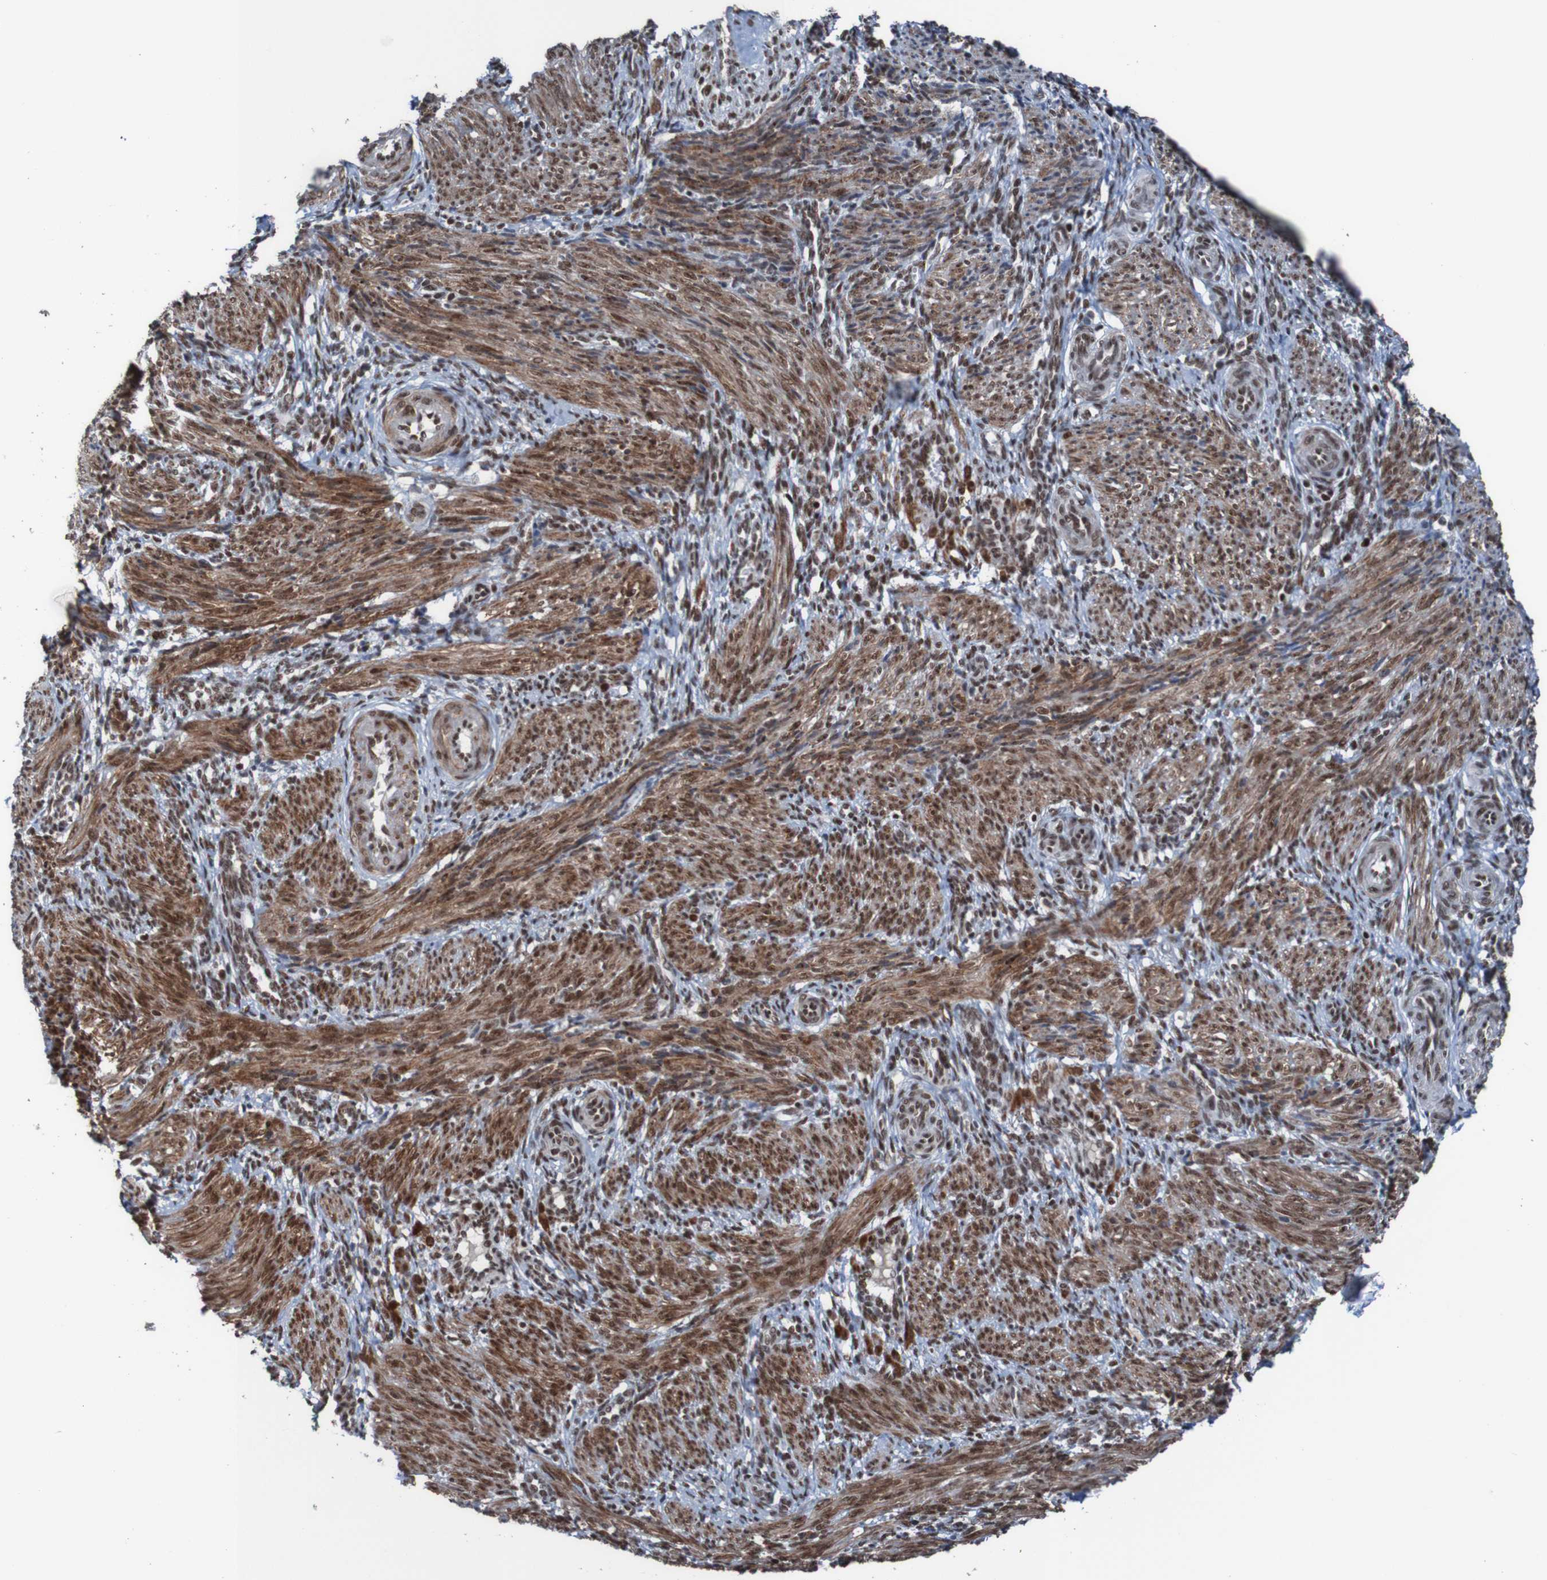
{"staining": {"intensity": "strong", "quantity": ">75%", "location": "cytoplasmic/membranous,nuclear"}, "tissue": "smooth muscle", "cell_type": "Smooth muscle cells", "image_type": "normal", "snomed": [{"axis": "morphology", "description": "Normal tissue, NOS"}, {"axis": "topography", "description": "Endometrium"}], "caption": "IHC histopathology image of benign smooth muscle stained for a protein (brown), which displays high levels of strong cytoplasmic/membranous,nuclear expression in about >75% of smooth muscle cells.", "gene": "PHF2", "patient": {"sex": "female", "age": 33}}